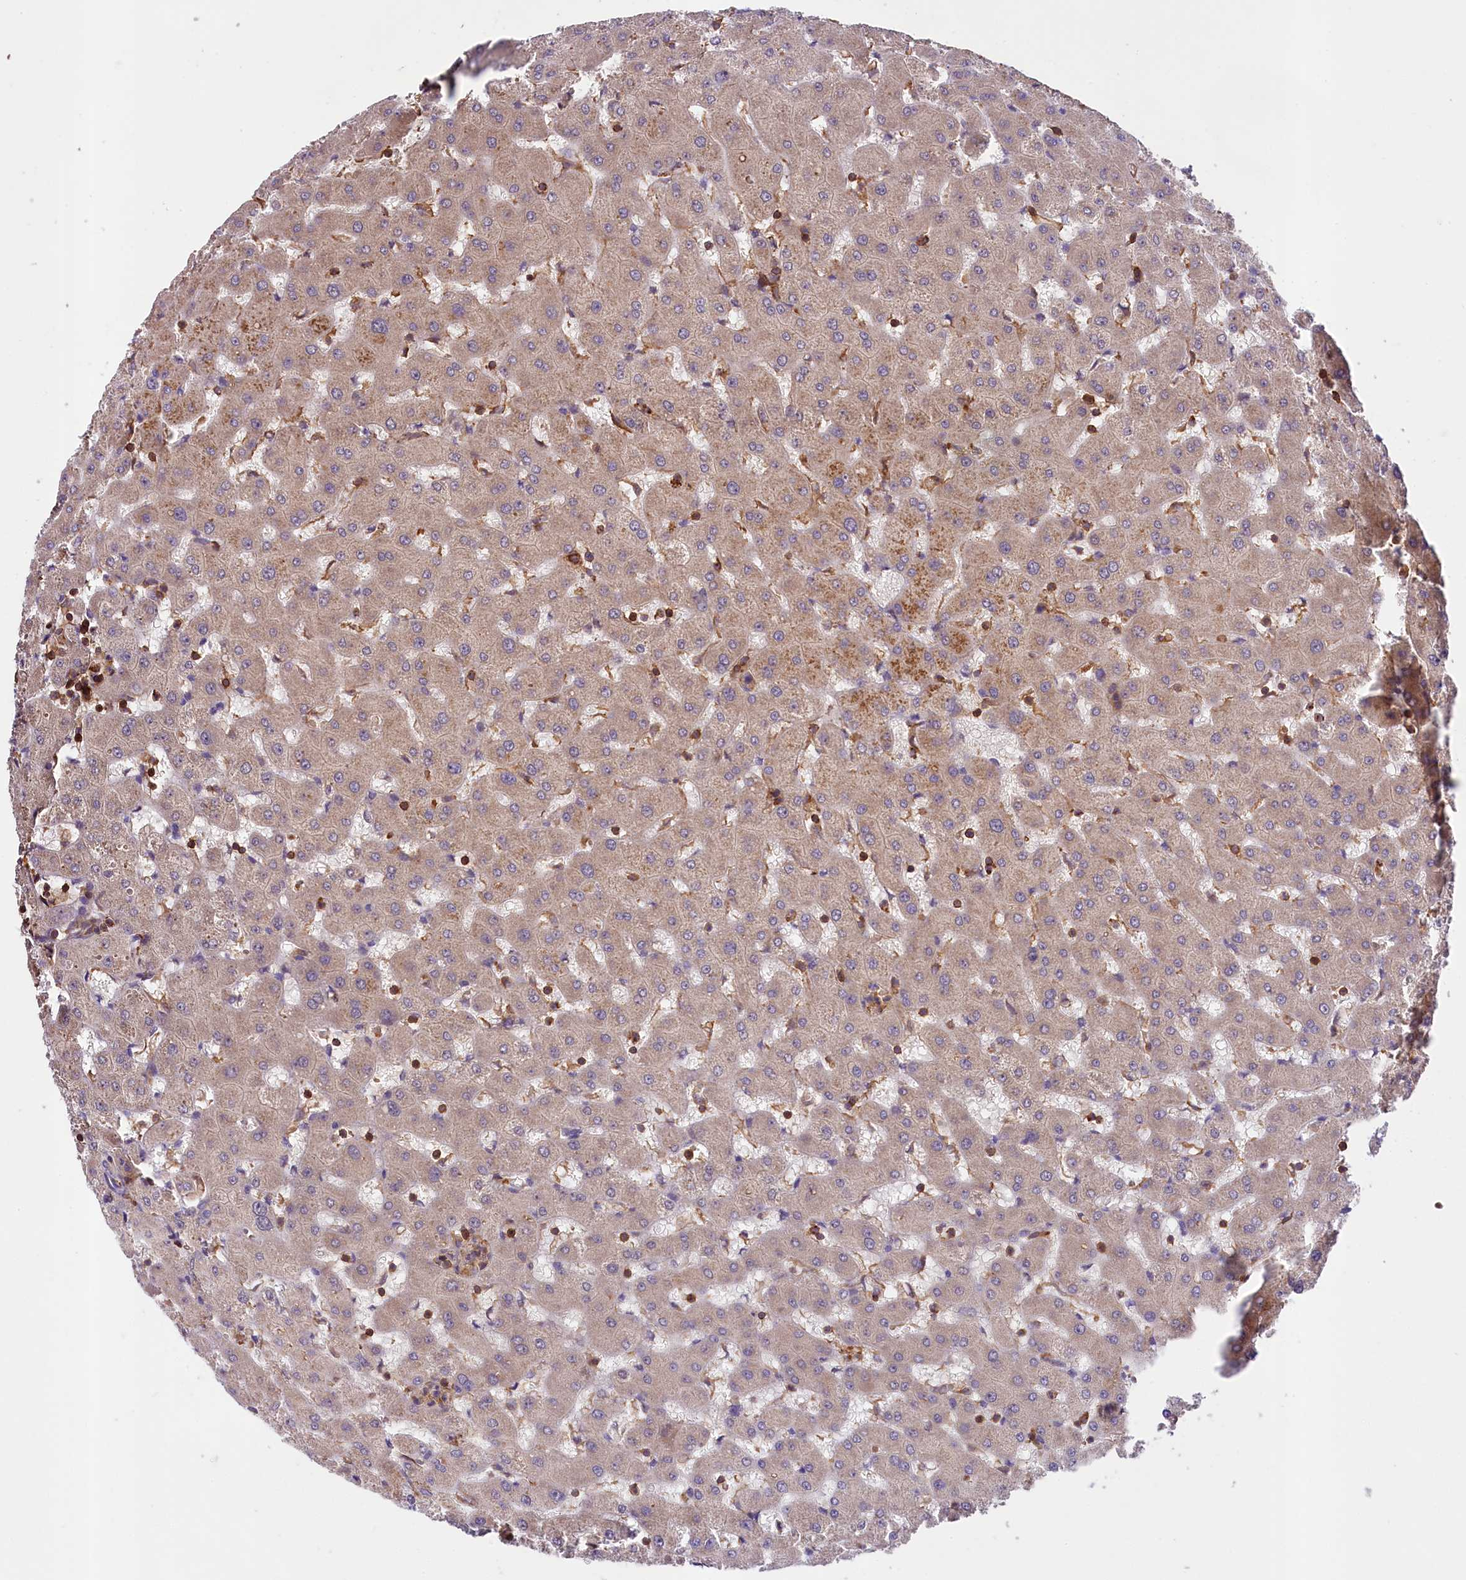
{"staining": {"intensity": "weak", "quantity": "25%-75%", "location": "cytoplasmic/membranous"}, "tissue": "liver", "cell_type": "Cholangiocytes", "image_type": "normal", "snomed": [{"axis": "morphology", "description": "Normal tissue, NOS"}, {"axis": "topography", "description": "Liver"}], "caption": "A low amount of weak cytoplasmic/membranous positivity is present in about 25%-75% of cholangiocytes in benign liver. (Stains: DAB in brown, nuclei in blue, Microscopy: brightfield microscopy at high magnification).", "gene": "SKIDA1", "patient": {"sex": "female", "age": 63}}